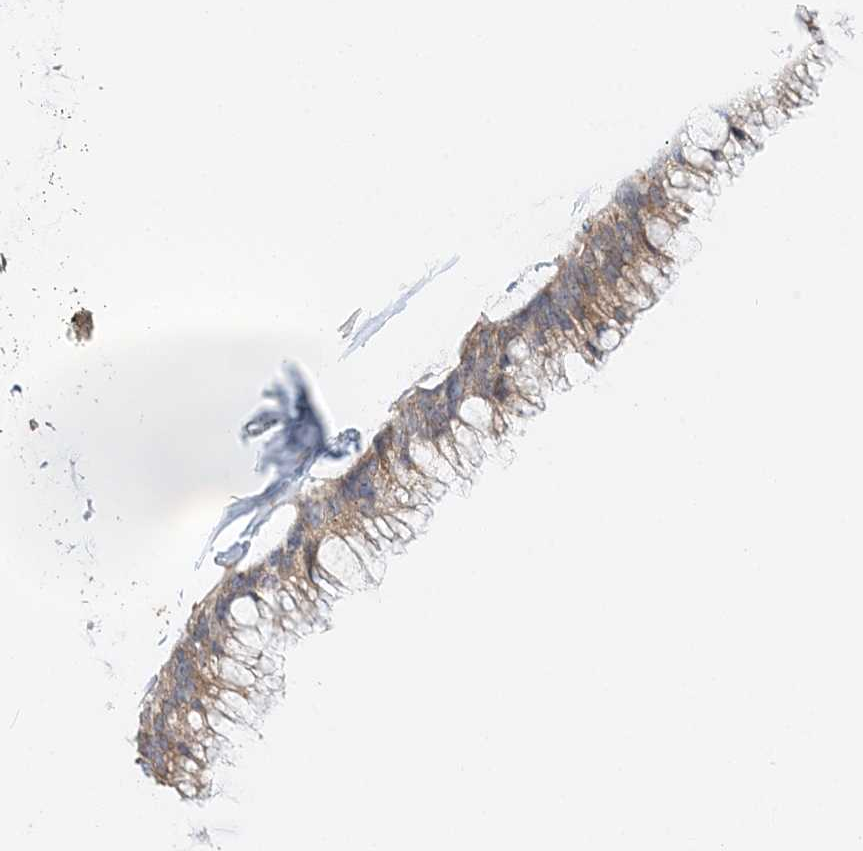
{"staining": {"intensity": "weak", "quantity": ">75%", "location": "cytoplasmic/membranous"}, "tissue": "ovarian cancer", "cell_type": "Tumor cells", "image_type": "cancer", "snomed": [{"axis": "morphology", "description": "Cystadenocarcinoma, mucinous, NOS"}, {"axis": "topography", "description": "Ovary"}], "caption": "Immunohistochemistry (IHC) of ovarian mucinous cystadenocarcinoma reveals low levels of weak cytoplasmic/membranous positivity in about >75% of tumor cells. (DAB (3,3'-diaminobenzidine) IHC, brown staining for protein, blue staining for nuclei).", "gene": "PCYOX1L", "patient": {"sex": "female", "age": 39}}